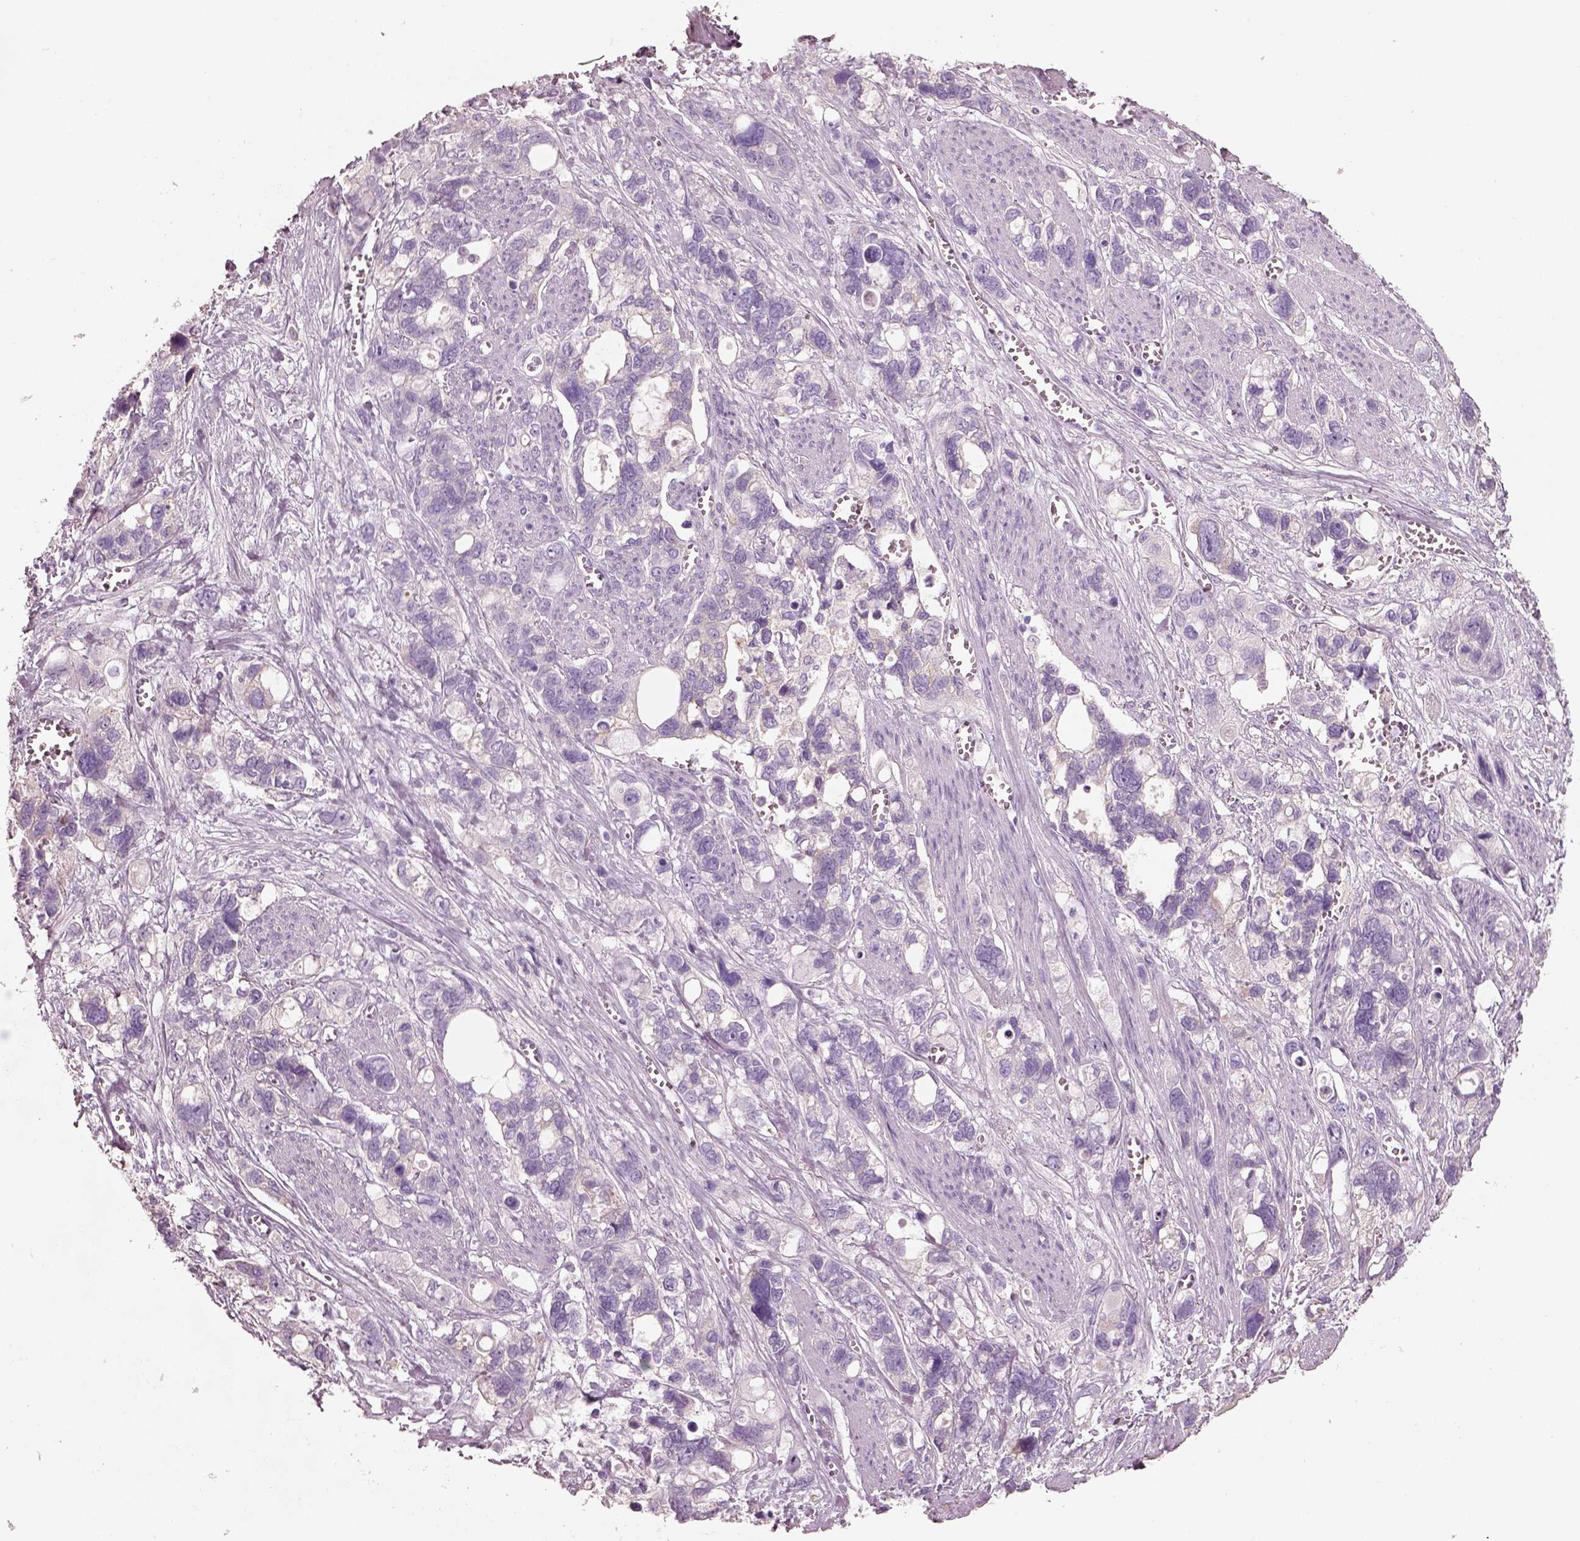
{"staining": {"intensity": "negative", "quantity": "none", "location": "none"}, "tissue": "stomach cancer", "cell_type": "Tumor cells", "image_type": "cancer", "snomed": [{"axis": "morphology", "description": "Adenocarcinoma, NOS"}, {"axis": "topography", "description": "Stomach, upper"}], "caption": "The immunohistochemistry micrograph has no significant expression in tumor cells of stomach cancer tissue.", "gene": "PNOC", "patient": {"sex": "female", "age": 81}}